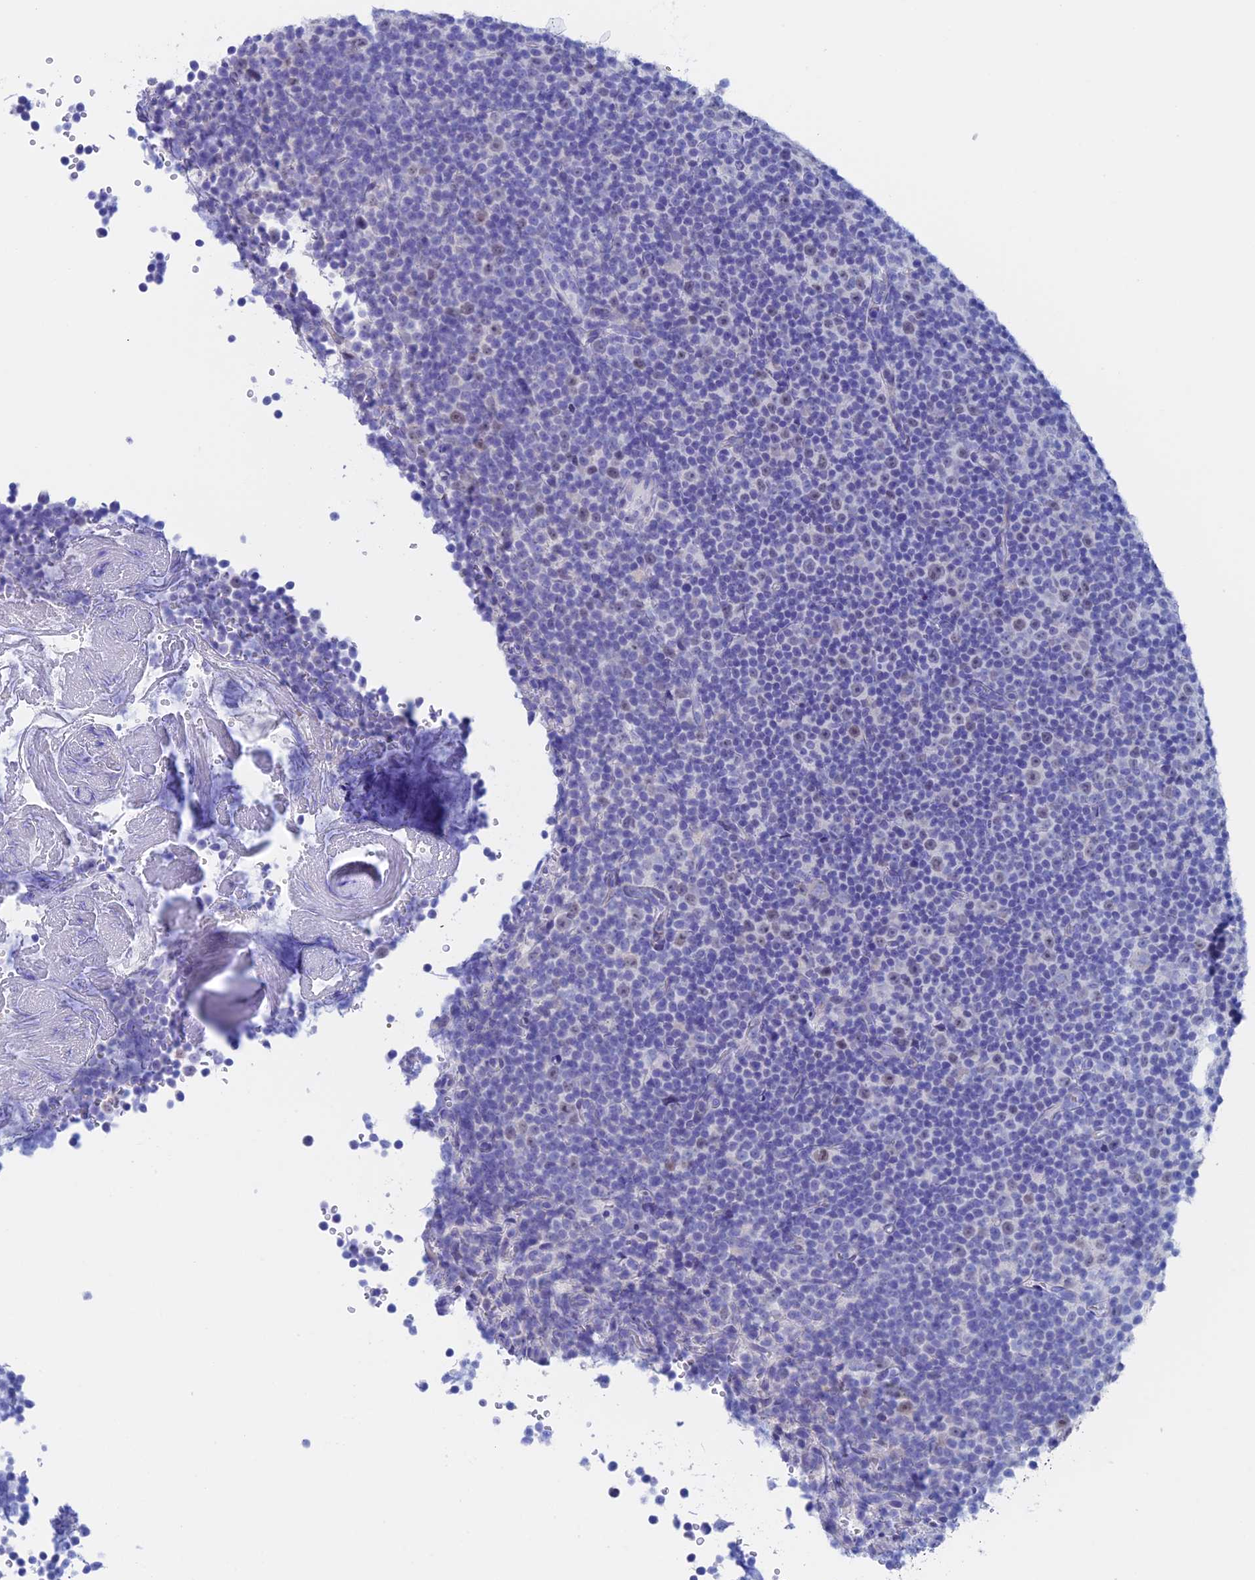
{"staining": {"intensity": "negative", "quantity": "none", "location": "none"}, "tissue": "lymphoma", "cell_type": "Tumor cells", "image_type": "cancer", "snomed": [{"axis": "morphology", "description": "Malignant lymphoma, non-Hodgkin's type, Low grade"}, {"axis": "topography", "description": "Lymph node"}], "caption": "Immunohistochemistry photomicrograph of malignant lymphoma, non-Hodgkin's type (low-grade) stained for a protein (brown), which demonstrates no positivity in tumor cells.", "gene": "PSMC3IP", "patient": {"sex": "female", "age": 67}}